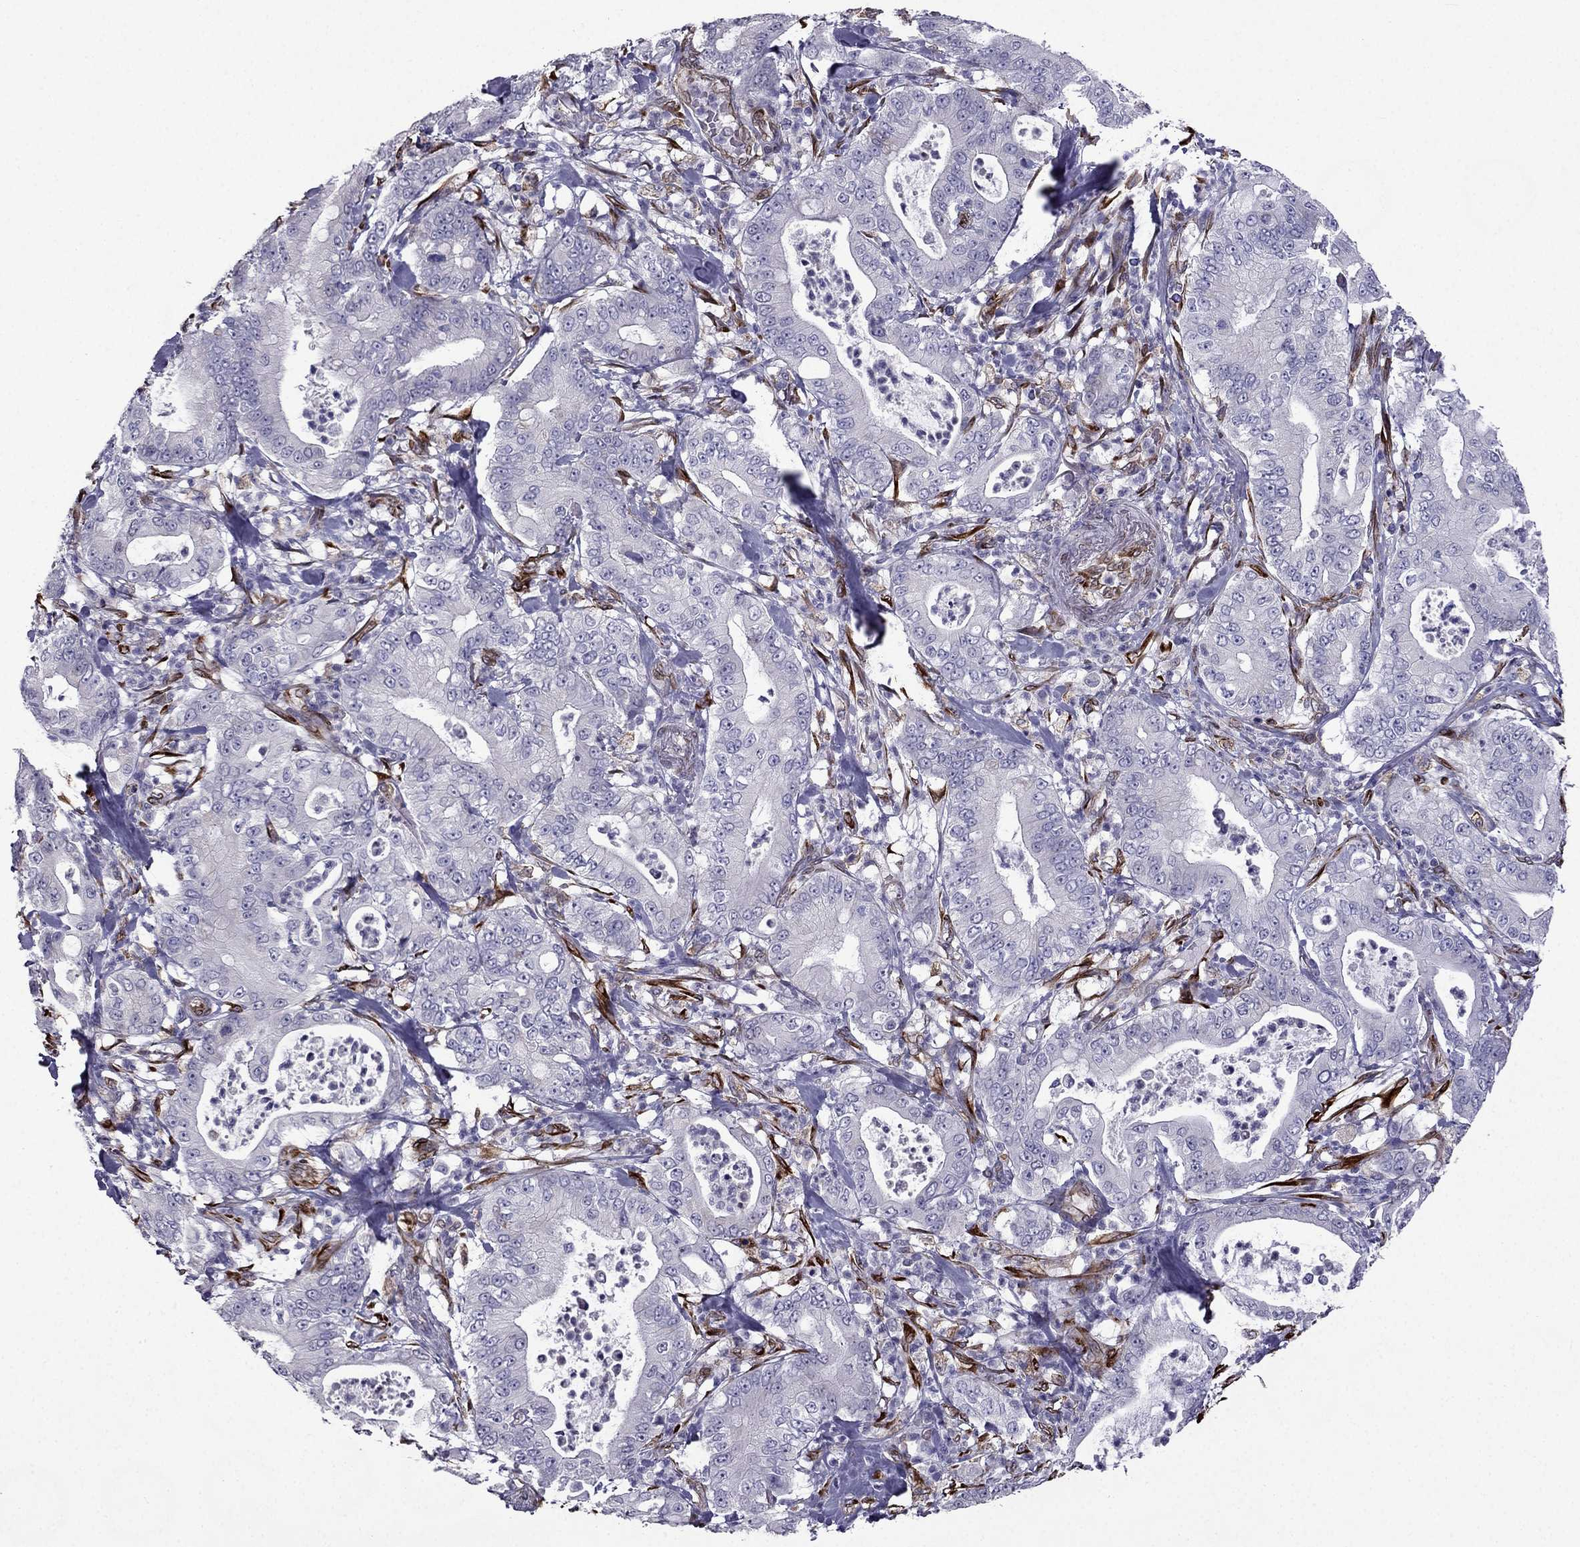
{"staining": {"intensity": "negative", "quantity": "none", "location": "none"}, "tissue": "pancreatic cancer", "cell_type": "Tumor cells", "image_type": "cancer", "snomed": [{"axis": "morphology", "description": "Adenocarcinoma, NOS"}, {"axis": "topography", "description": "Pancreas"}], "caption": "An image of pancreatic adenocarcinoma stained for a protein reveals no brown staining in tumor cells.", "gene": "IKBIP", "patient": {"sex": "male", "age": 71}}